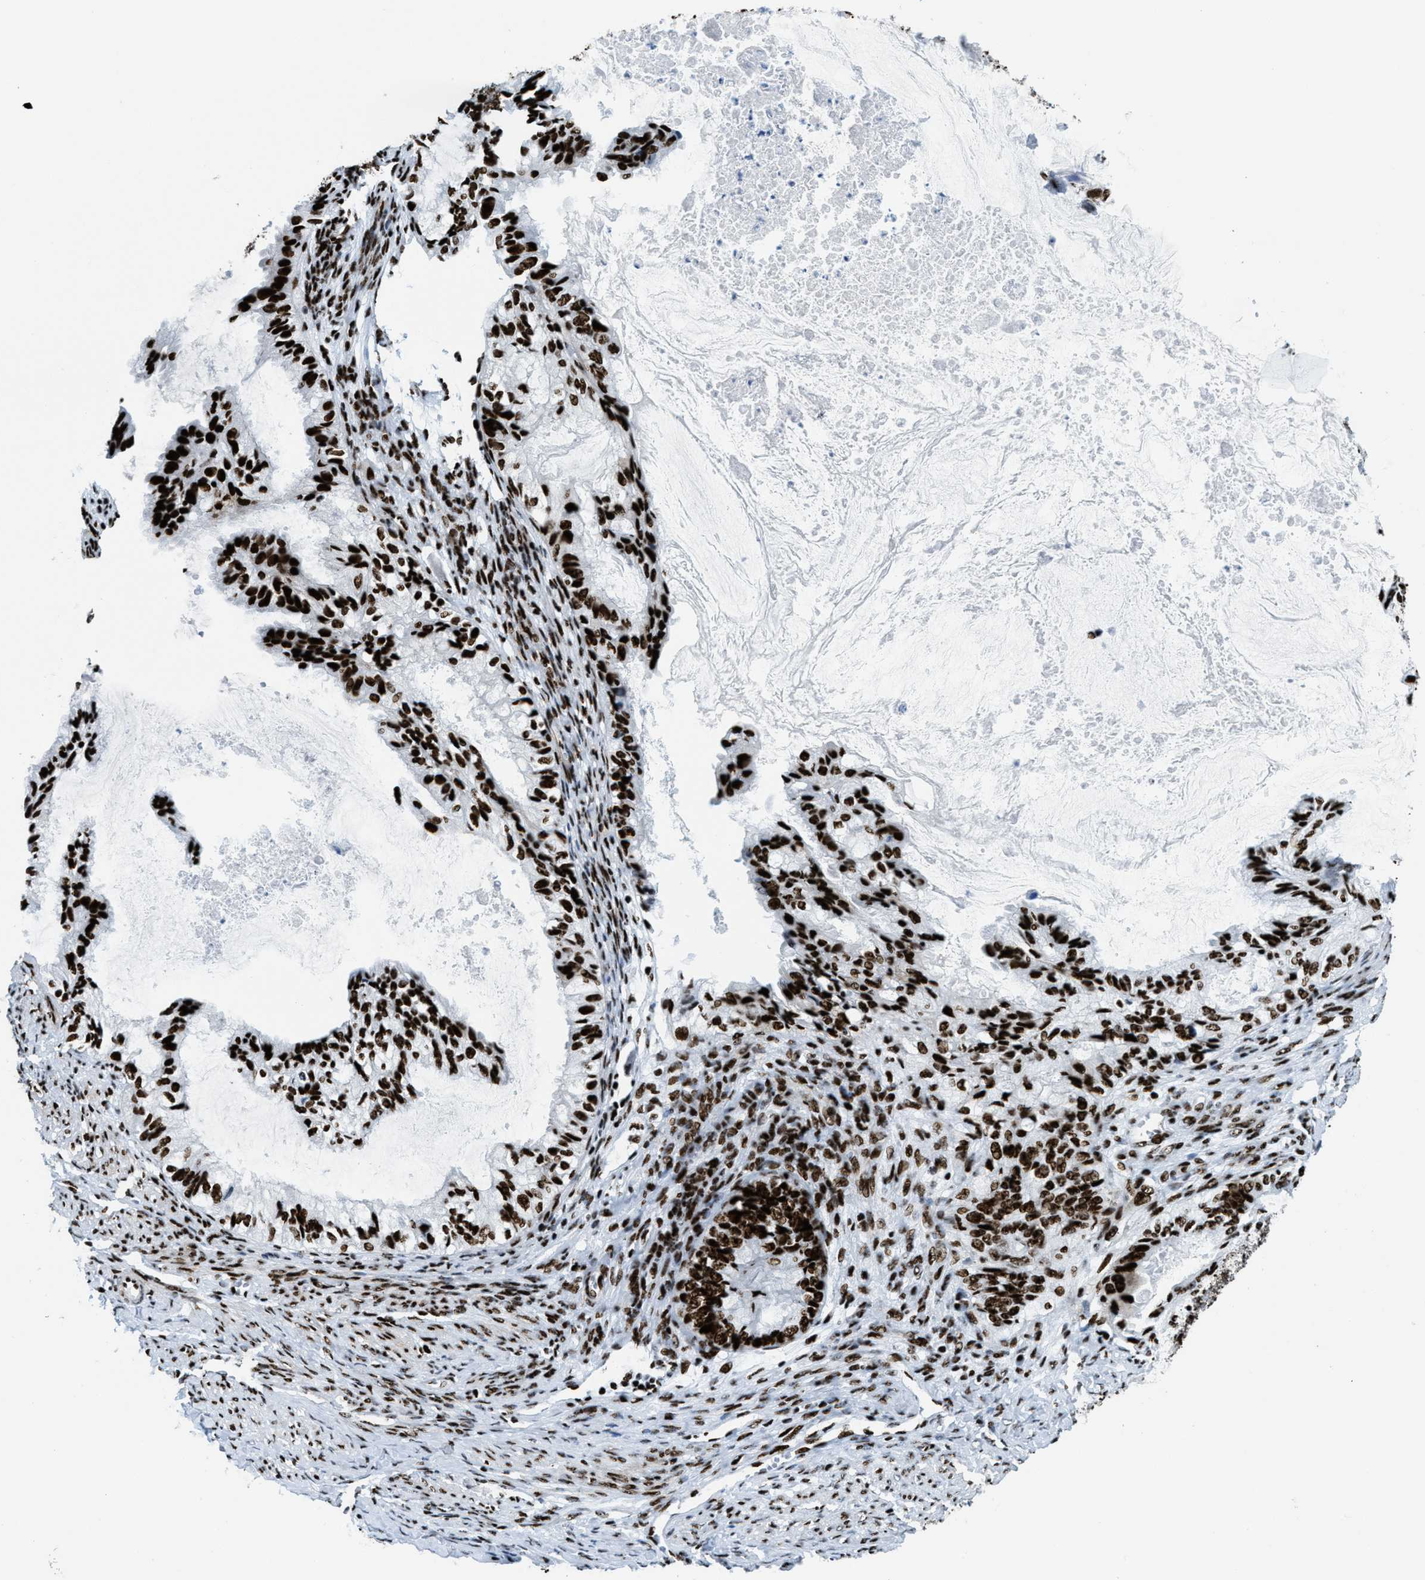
{"staining": {"intensity": "strong", "quantity": ">75%", "location": "nuclear"}, "tissue": "cervical cancer", "cell_type": "Tumor cells", "image_type": "cancer", "snomed": [{"axis": "morphology", "description": "Normal tissue, NOS"}, {"axis": "morphology", "description": "Adenocarcinoma, NOS"}, {"axis": "topography", "description": "Cervix"}, {"axis": "topography", "description": "Endometrium"}], "caption": "The photomicrograph exhibits a brown stain indicating the presence of a protein in the nuclear of tumor cells in cervical cancer.", "gene": "NONO", "patient": {"sex": "female", "age": 86}}